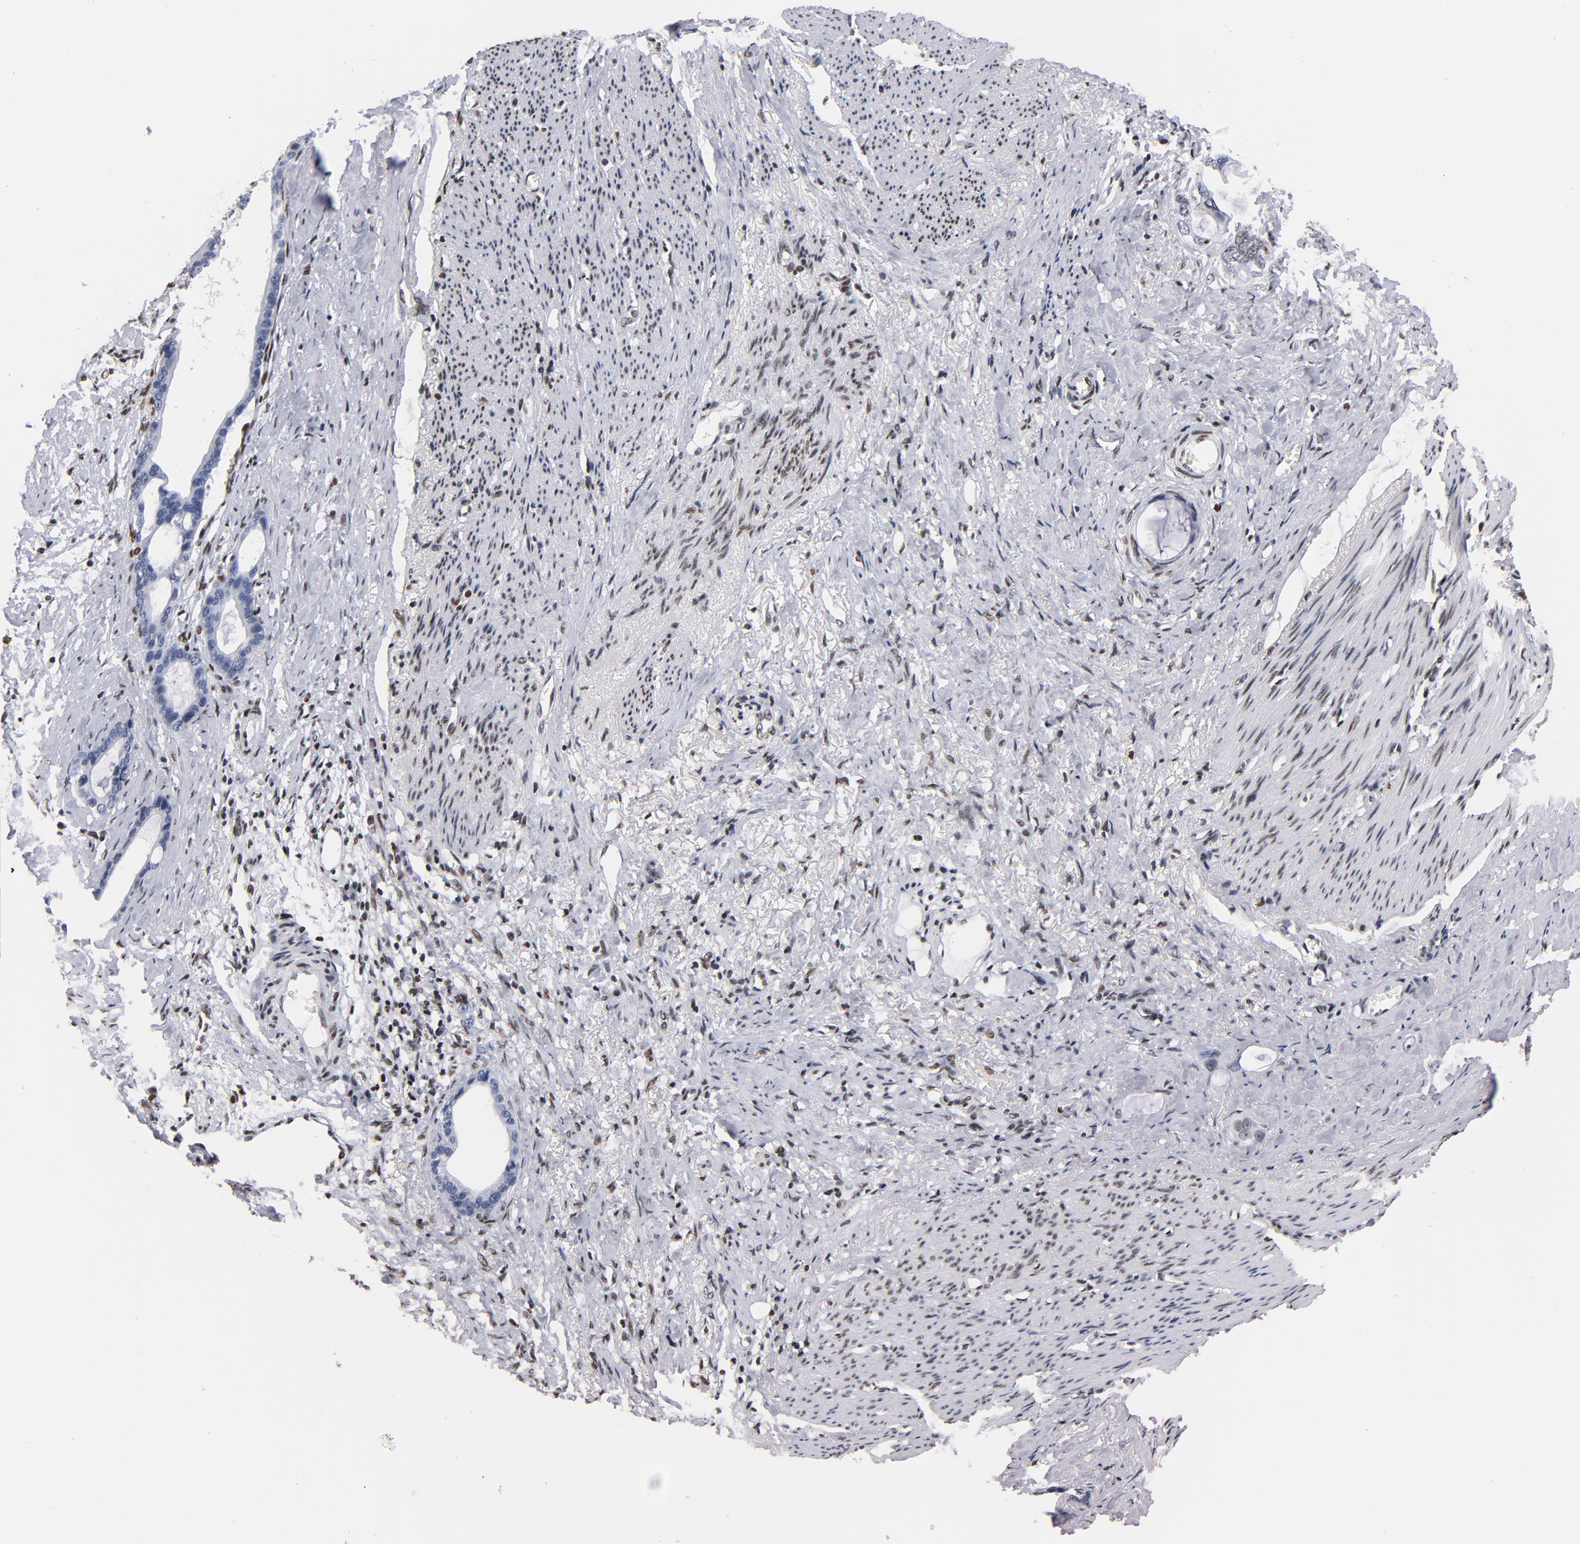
{"staining": {"intensity": "weak", "quantity": "<25%", "location": "nuclear"}, "tissue": "stomach cancer", "cell_type": "Tumor cells", "image_type": "cancer", "snomed": [{"axis": "morphology", "description": "Adenocarcinoma, NOS"}, {"axis": "topography", "description": "Stomach"}], "caption": "Stomach adenocarcinoma was stained to show a protein in brown. There is no significant expression in tumor cells.", "gene": "TOP2B", "patient": {"sex": "female", "age": 75}}